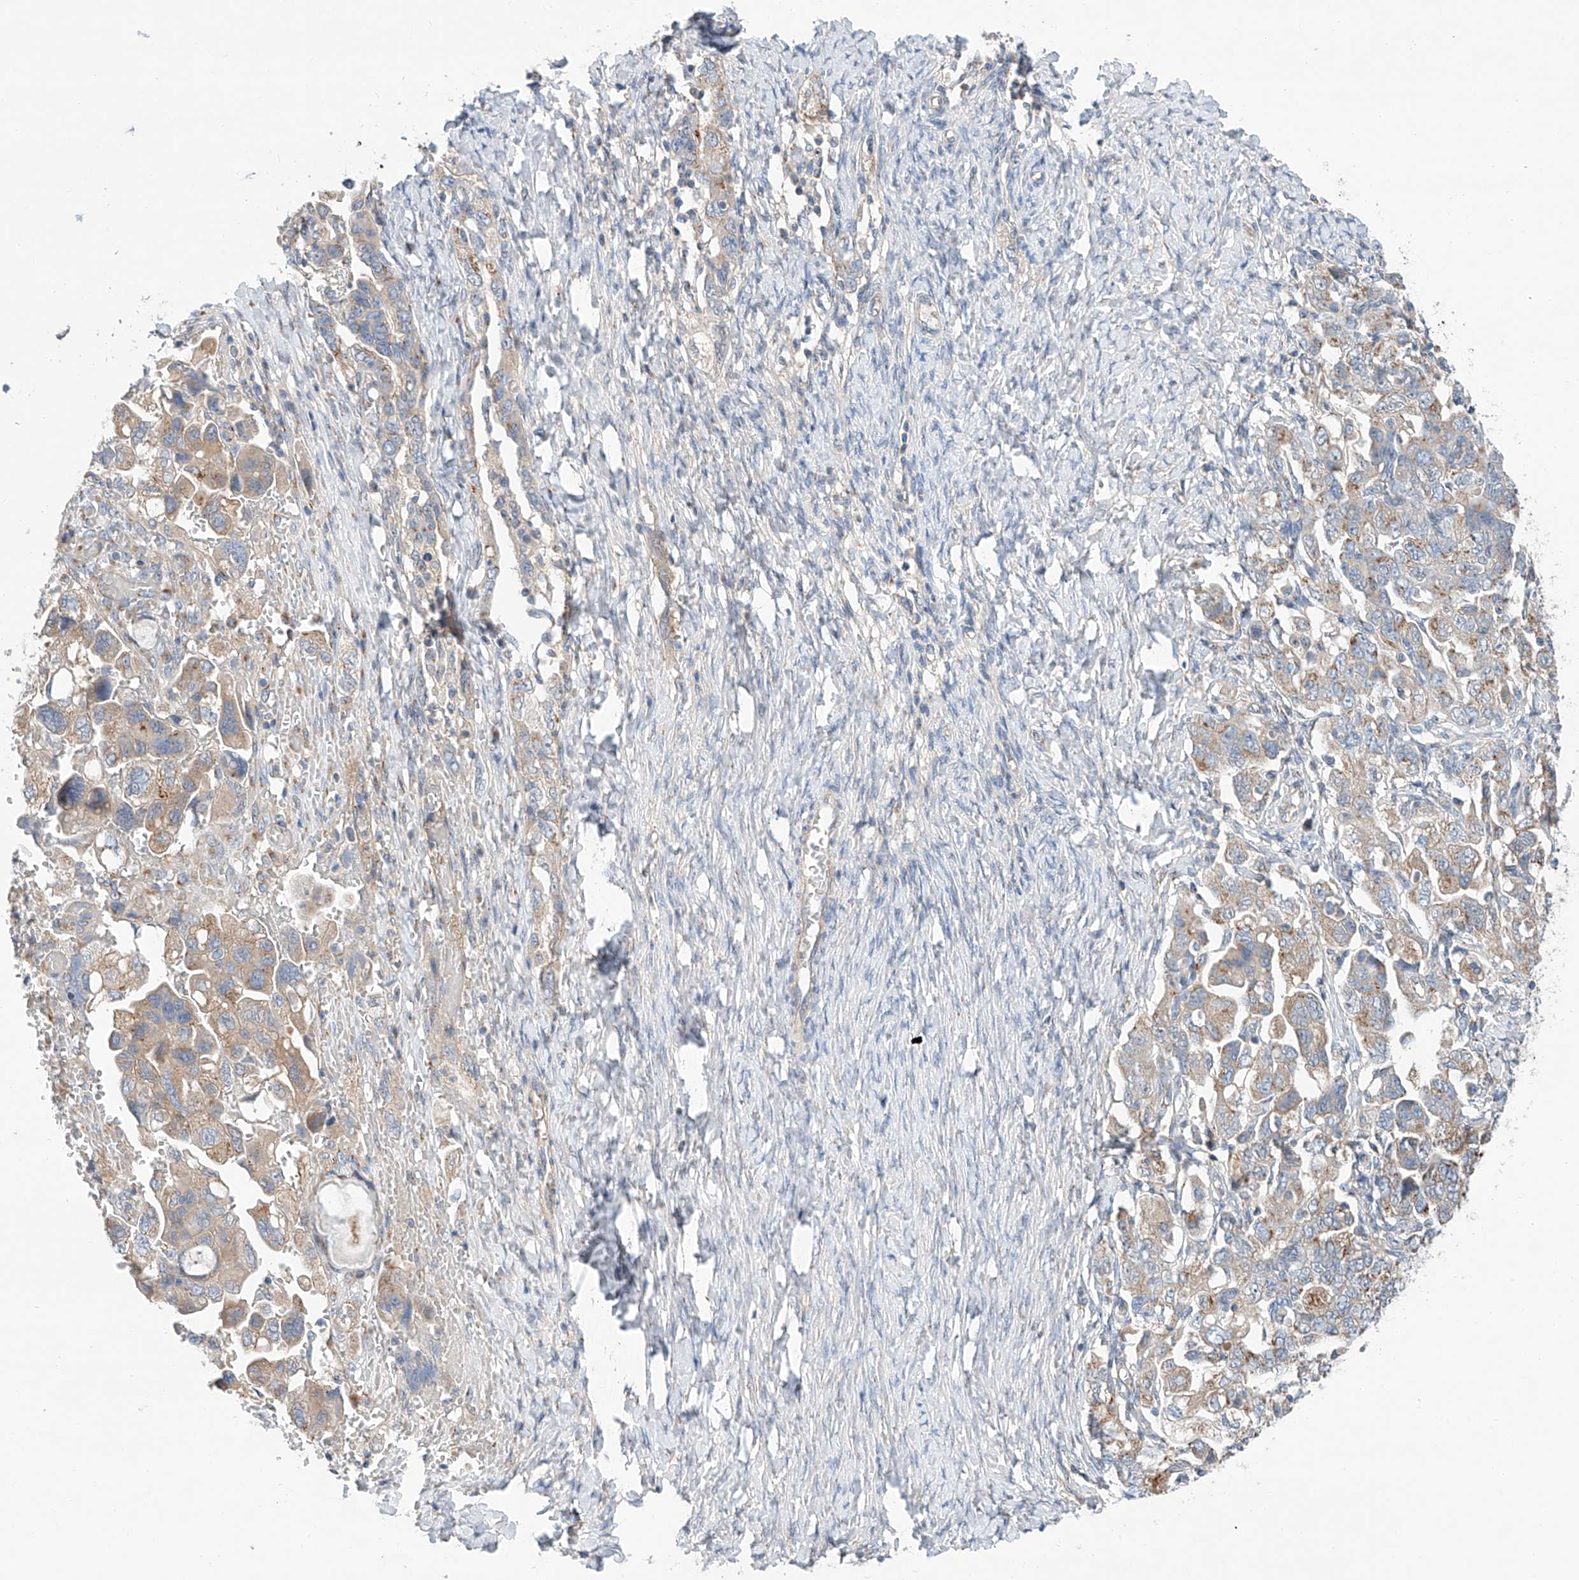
{"staining": {"intensity": "weak", "quantity": ">75%", "location": "cytoplasmic/membranous"}, "tissue": "ovarian cancer", "cell_type": "Tumor cells", "image_type": "cancer", "snomed": [{"axis": "morphology", "description": "Carcinoma, NOS"}, {"axis": "morphology", "description": "Cystadenocarcinoma, serous, NOS"}, {"axis": "topography", "description": "Ovary"}], "caption": "Human ovarian serous cystadenocarcinoma stained with a brown dye exhibits weak cytoplasmic/membranous positive positivity in about >75% of tumor cells.", "gene": "SLC22A7", "patient": {"sex": "female", "age": 69}}